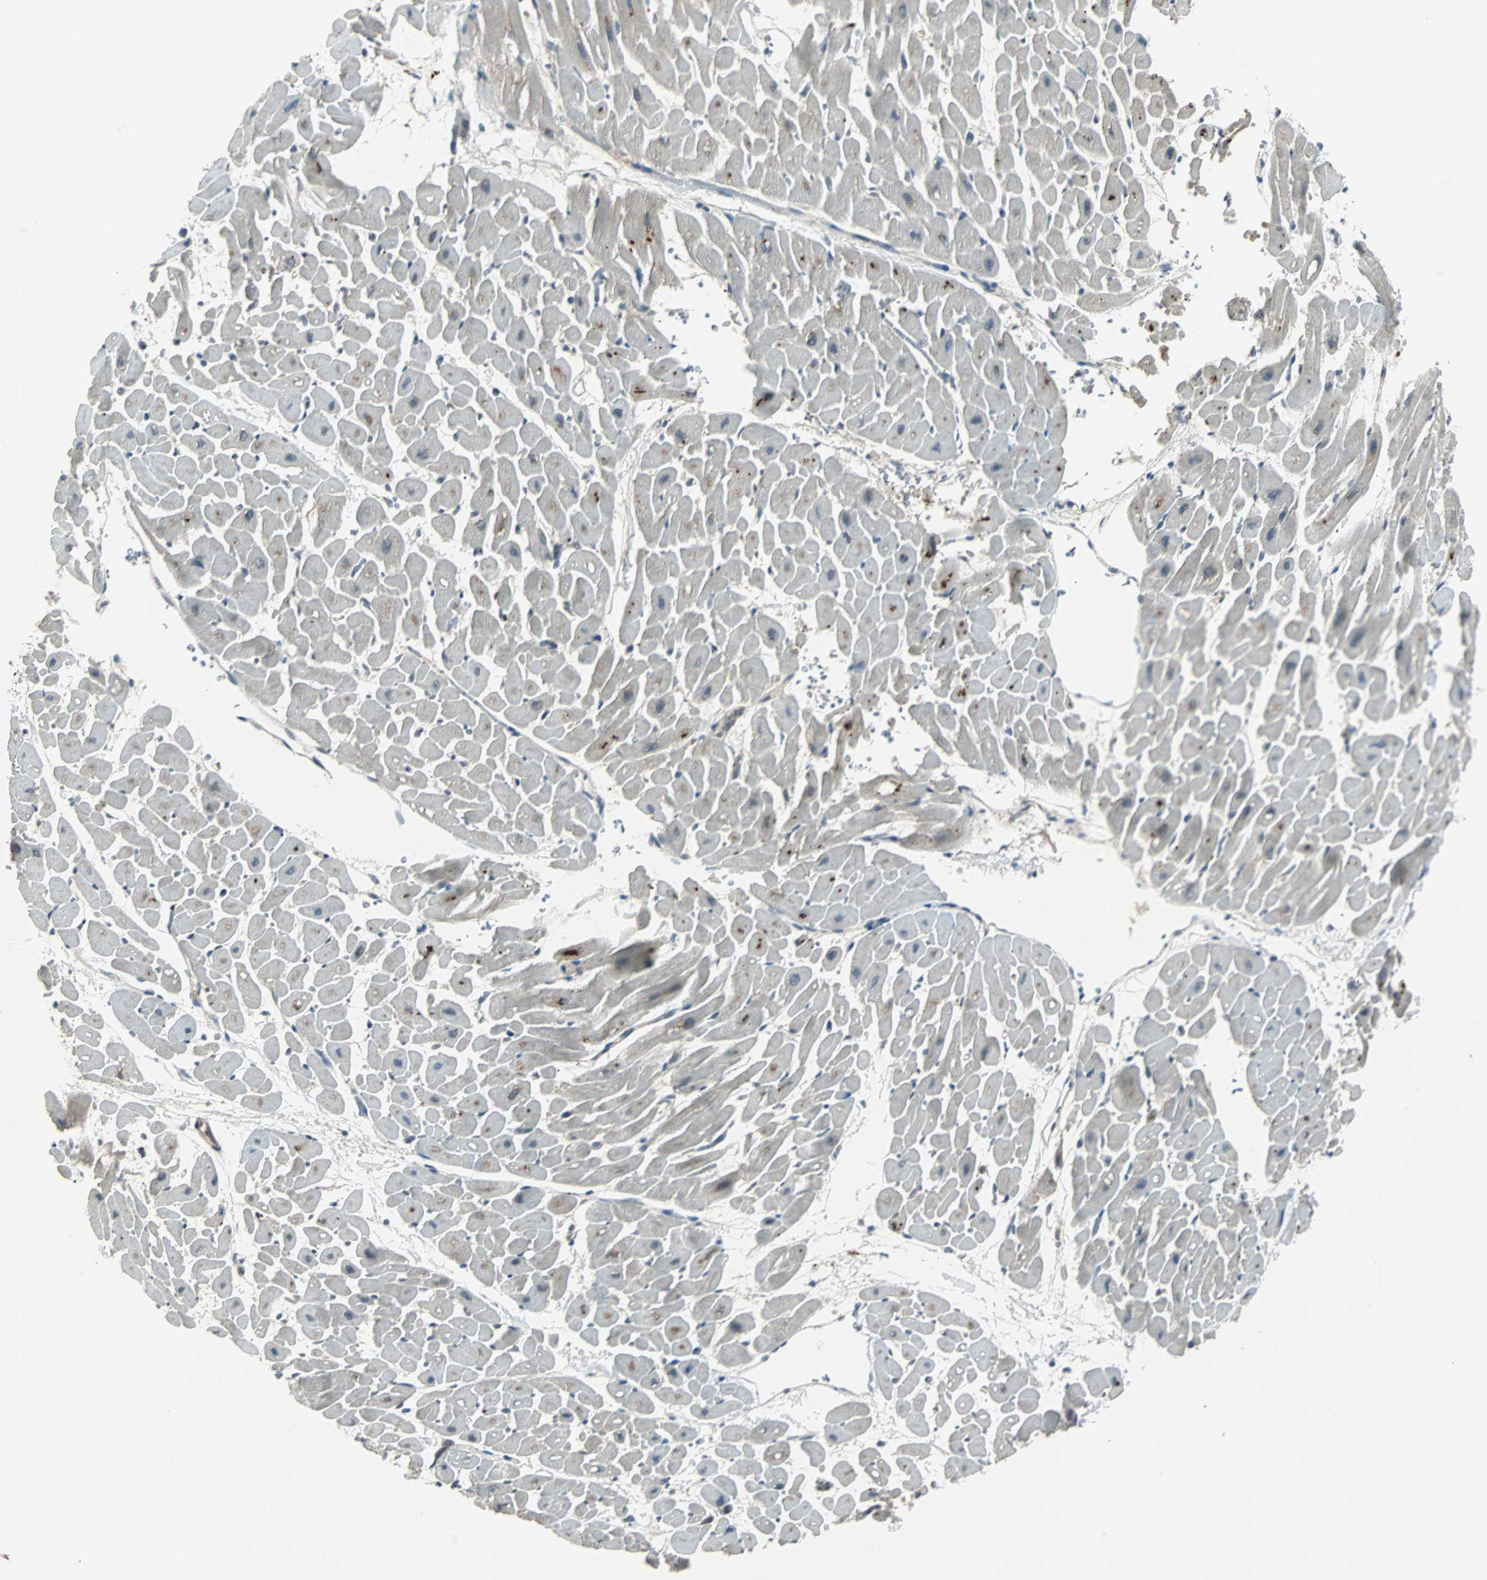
{"staining": {"intensity": "weak", "quantity": ">75%", "location": "cytoplasmic/membranous"}, "tissue": "heart muscle", "cell_type": "Cardiomyocytes", "image_type": "normal", "snomed": [{"axis": "morphology", "description": "Normal tissue, NOS"}, {"axis": "topography", "description": "Heart"}], "caption": "Cardiomyocytes show low levels of weak cytoplasmic/membranous positivity in about >75% of cells in normal heart muscle. (DAB (3,3'-diaminobenzidine) IHC, brown staining for protein, blue staining for nuclei).", "gene": "ARF1", "patient": {"sex": "male", "age": 45}}